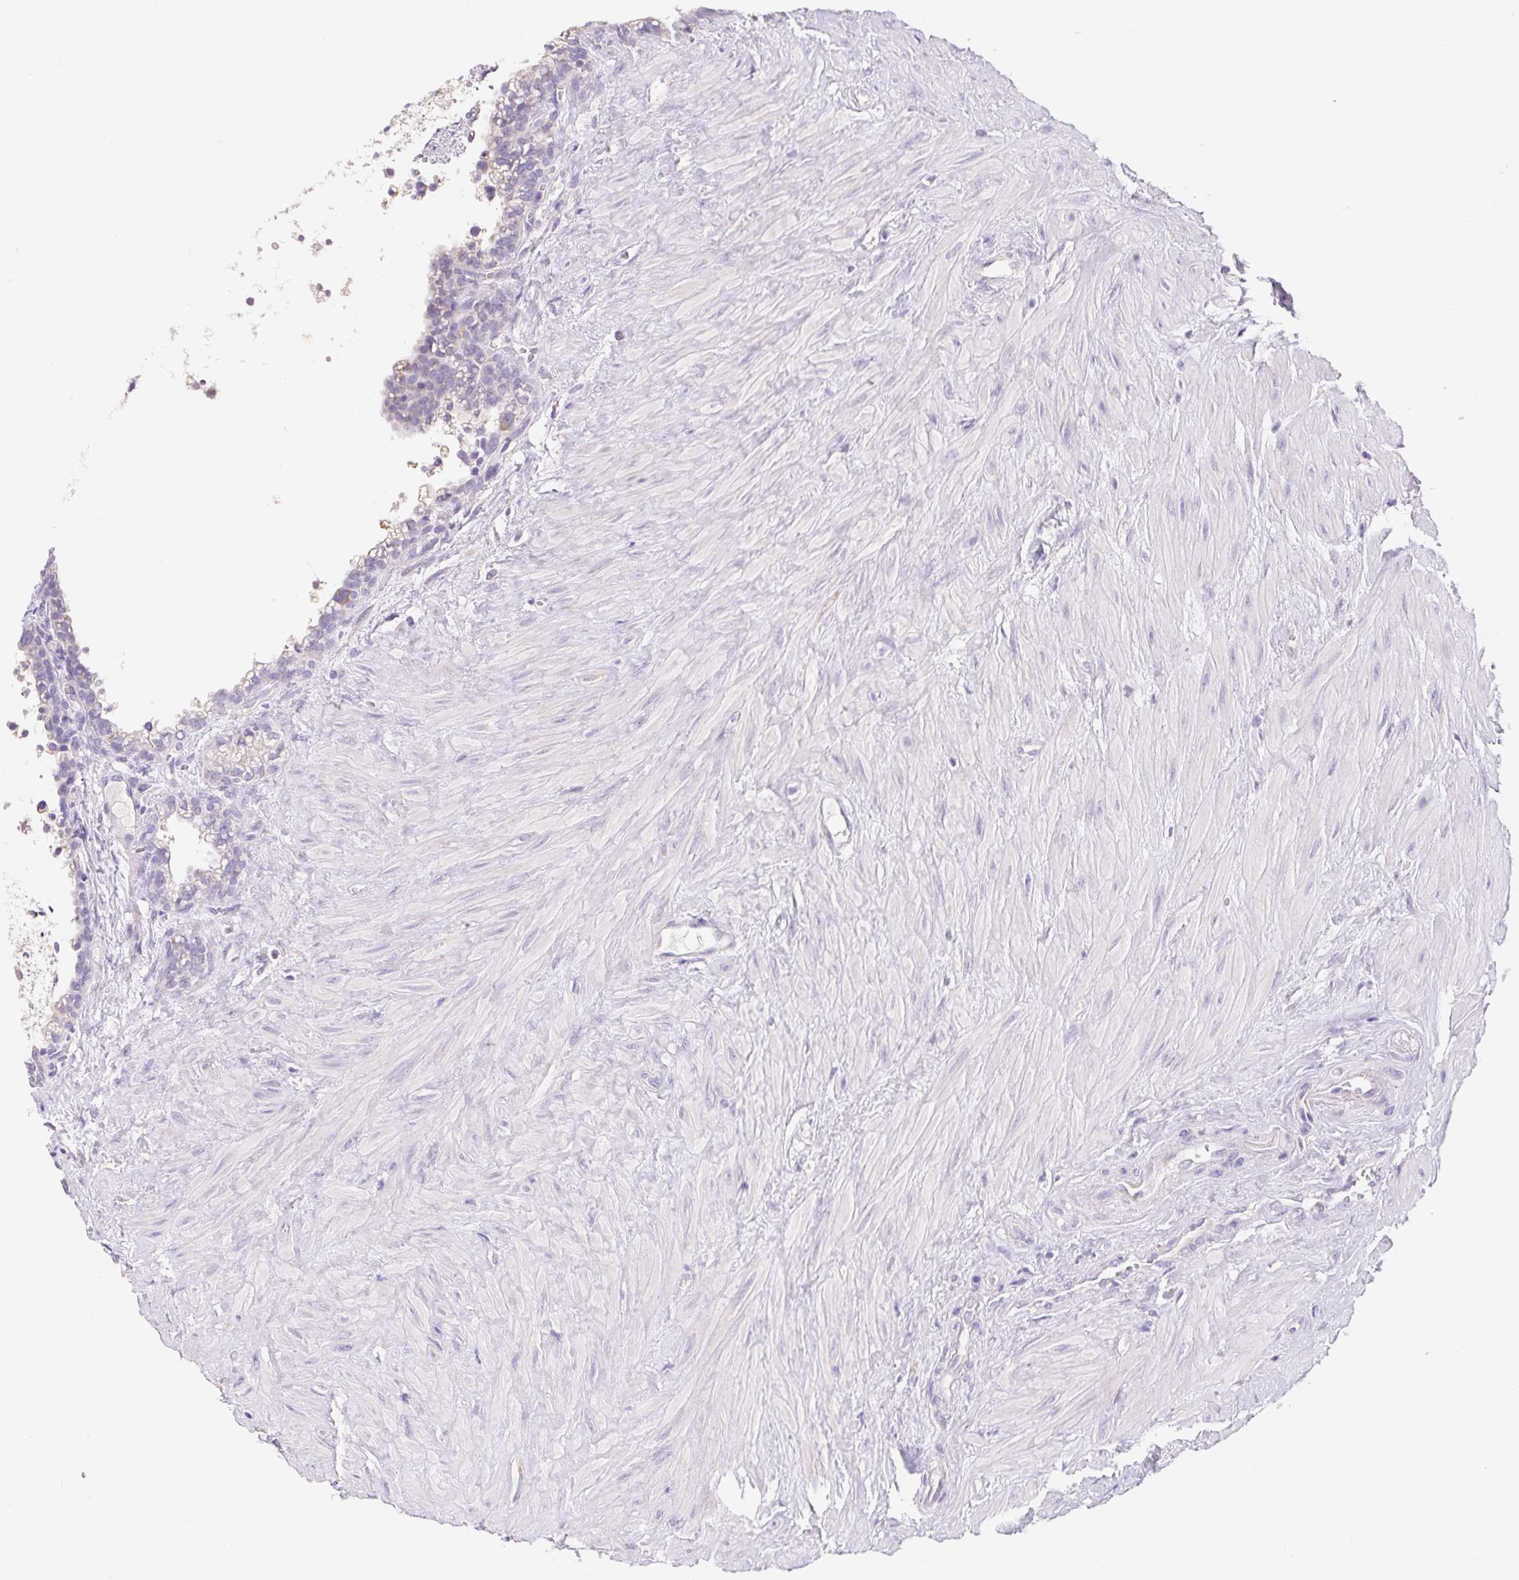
{"staining": {"intensity": "negative", "quantity": "none", "location": "none"}, "tissue": "seminal vesicle", "cell_type": "Glandular cells", "image_type": "normal", "snomed": [{"axis": "morphology", "description": "Normal tissue, NOS"}, {"axis": "topography", "description": "Seminal veicle"}], "caption": "There is no significant positivity in glandular cells of seminal vesicle. The staining is performed using DAB (3,3'-diaminobenzidine) brown chromogen with nuclei counter-stained in using hematoxylin.", "gene": "FKBP6", "patient": {"sex": "male", "age": 76}}